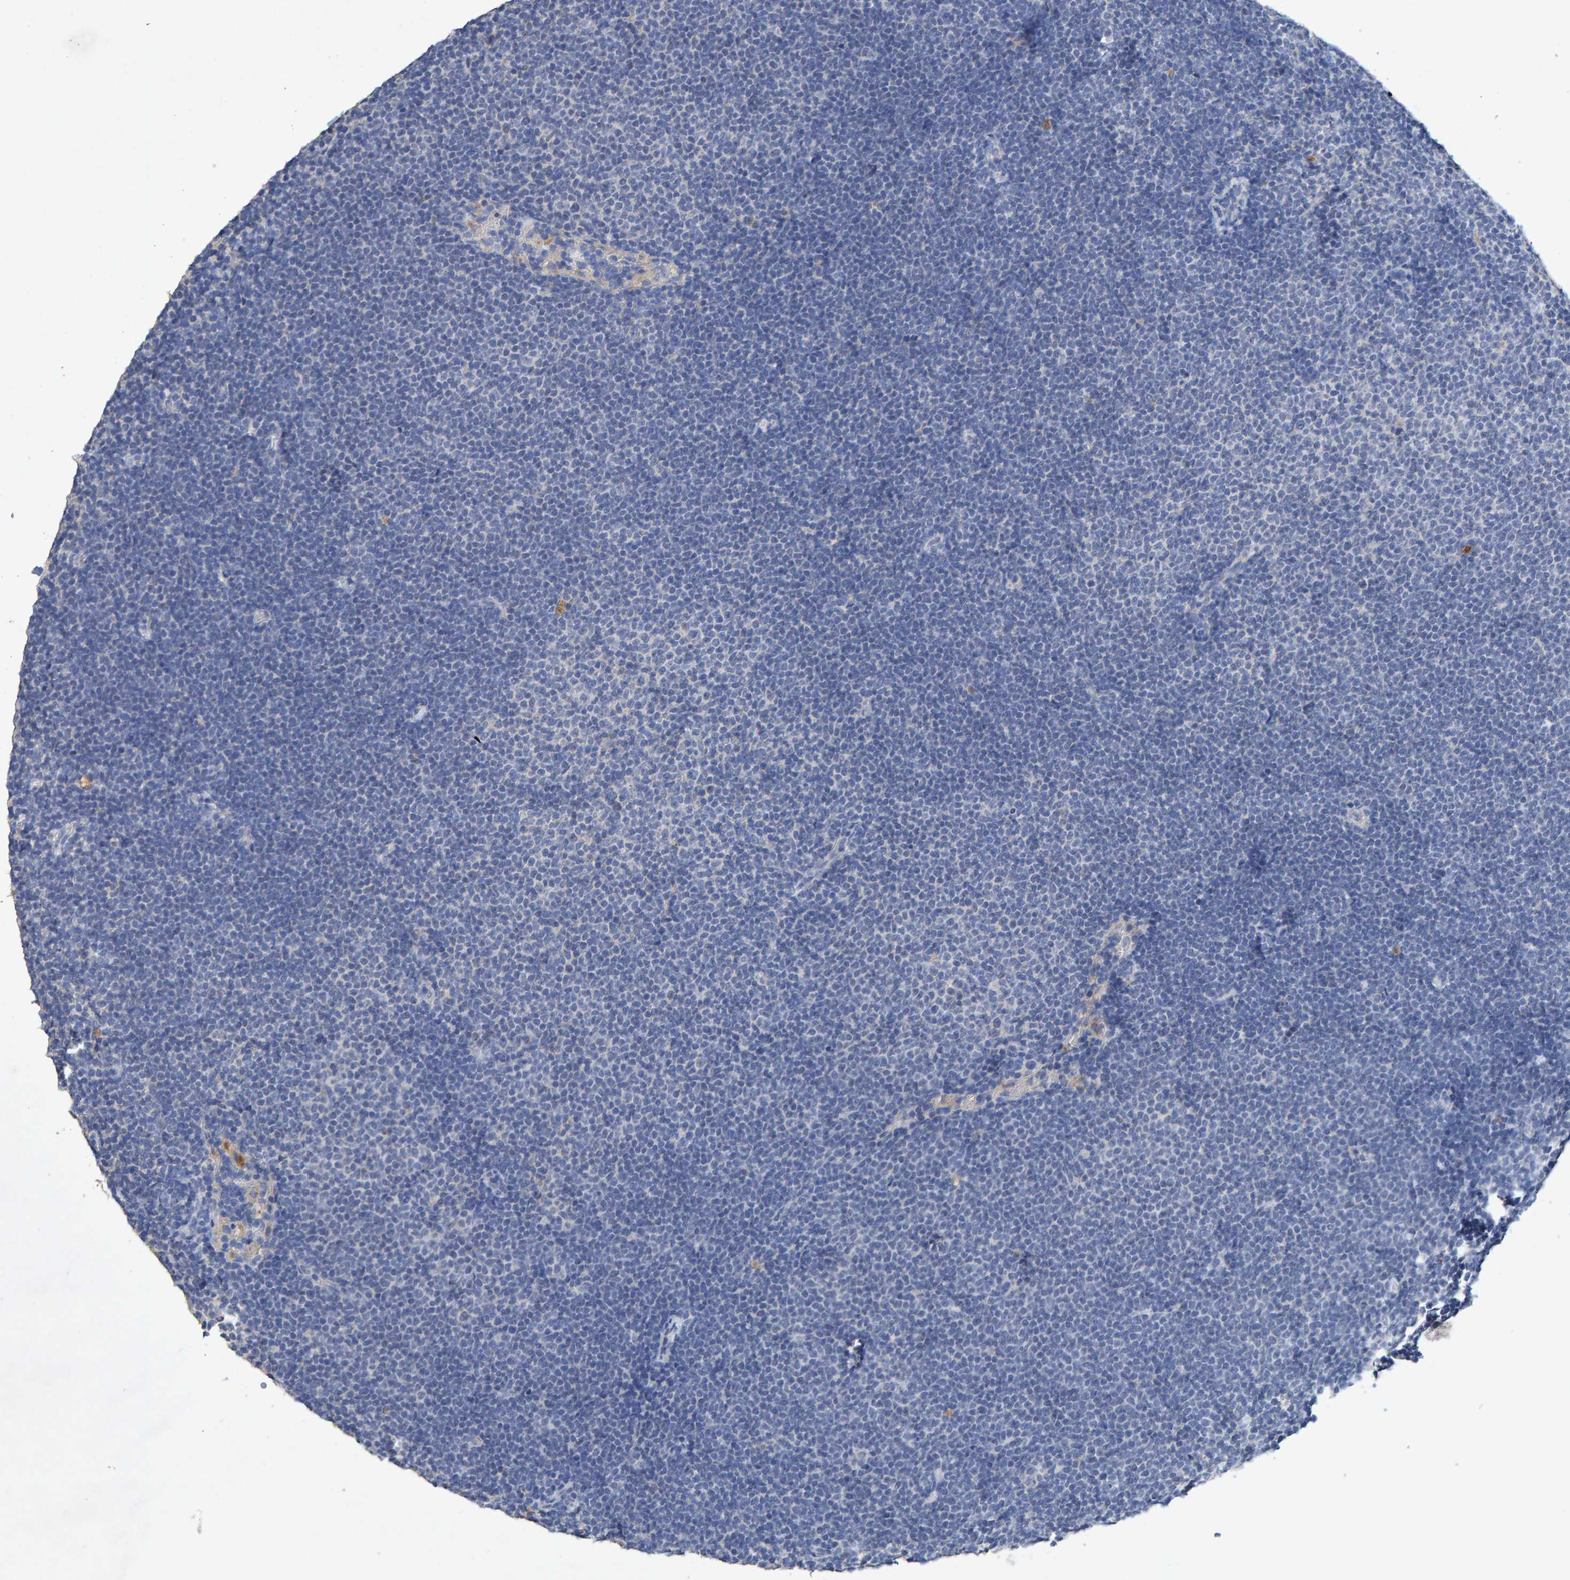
{"staining": {"intensity": "negative", "quantity": "none", "location": "none"}, "tissue": "lymphoma", "cell_type": "Tumor cells", "image_type": "cancer", "snomed": [{"axis": "morphology", "description": "Malignant lymphoma, non-Hodgkin's type, Low grade"}, {"axis": "topography", "description": "Lymph node"}], "caption": "IHC micrograph of human lymphoma stained for a protein (brown), which demonstrates no expression in tumor cells. (Brightfield microscopy of DAB IHC at high magnification).", "gene": "CTH", "patient": {"sex": "female", "age": 53}}